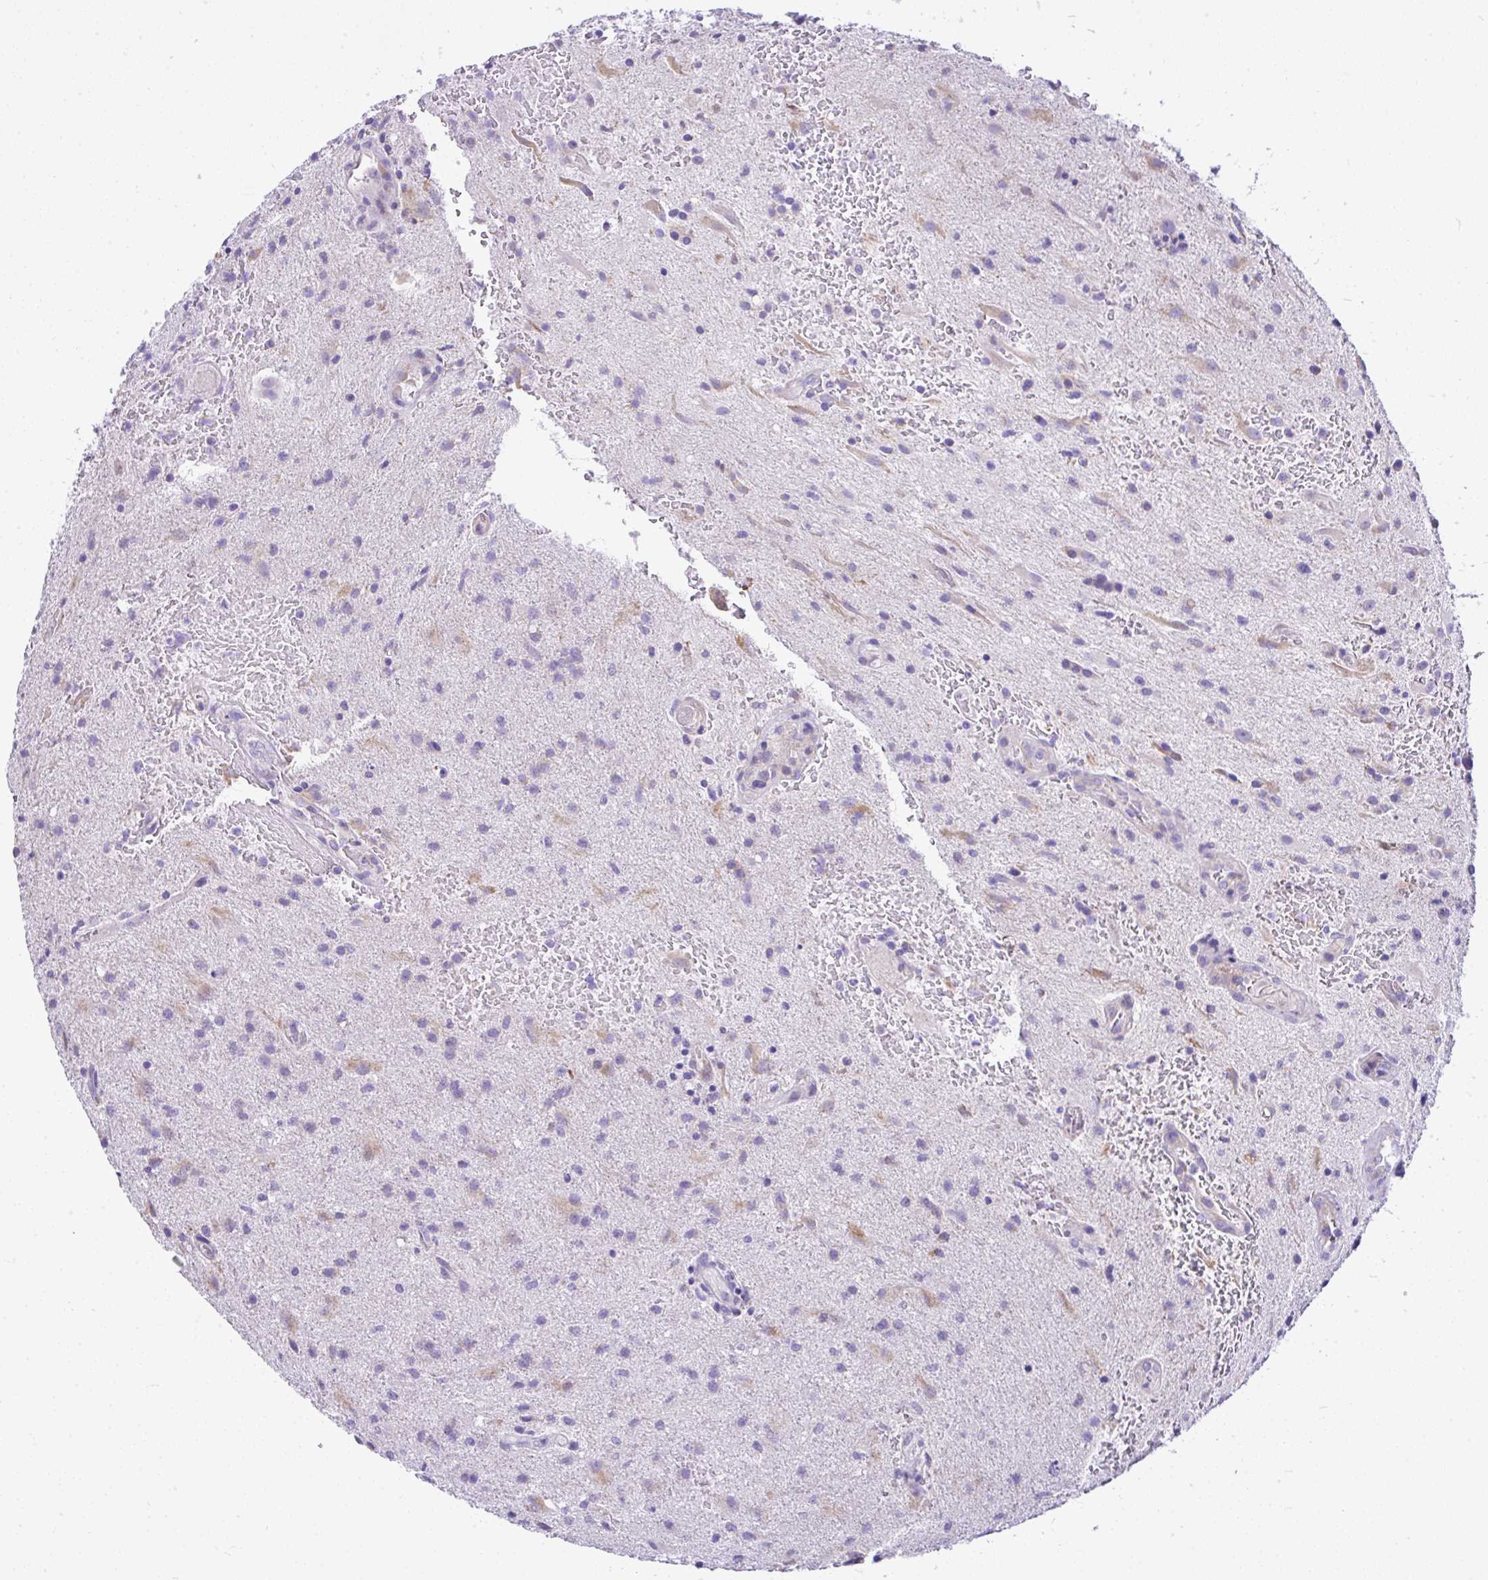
{"staining": {"intensity": "weak", "quantity": "25%-75%", "location": "cytoplasmic/membranous"}, "tissue": "glioma", "cell_type": "Tumor cells", "image_type": "cancer", "snomed": [{"axis": "morphology", "description": "Glioma, malignant, High grade"}, {"axis": "topography", "description": "Brain"}], "caption": "Protein expression analysis of human malignant high-grade glioma reveals weak cytoplasmic/membranous expression in about 25%-75% of tumor cells.", "gene": "SLC13A1", "patient": {"sex": "male", "age": 67}}